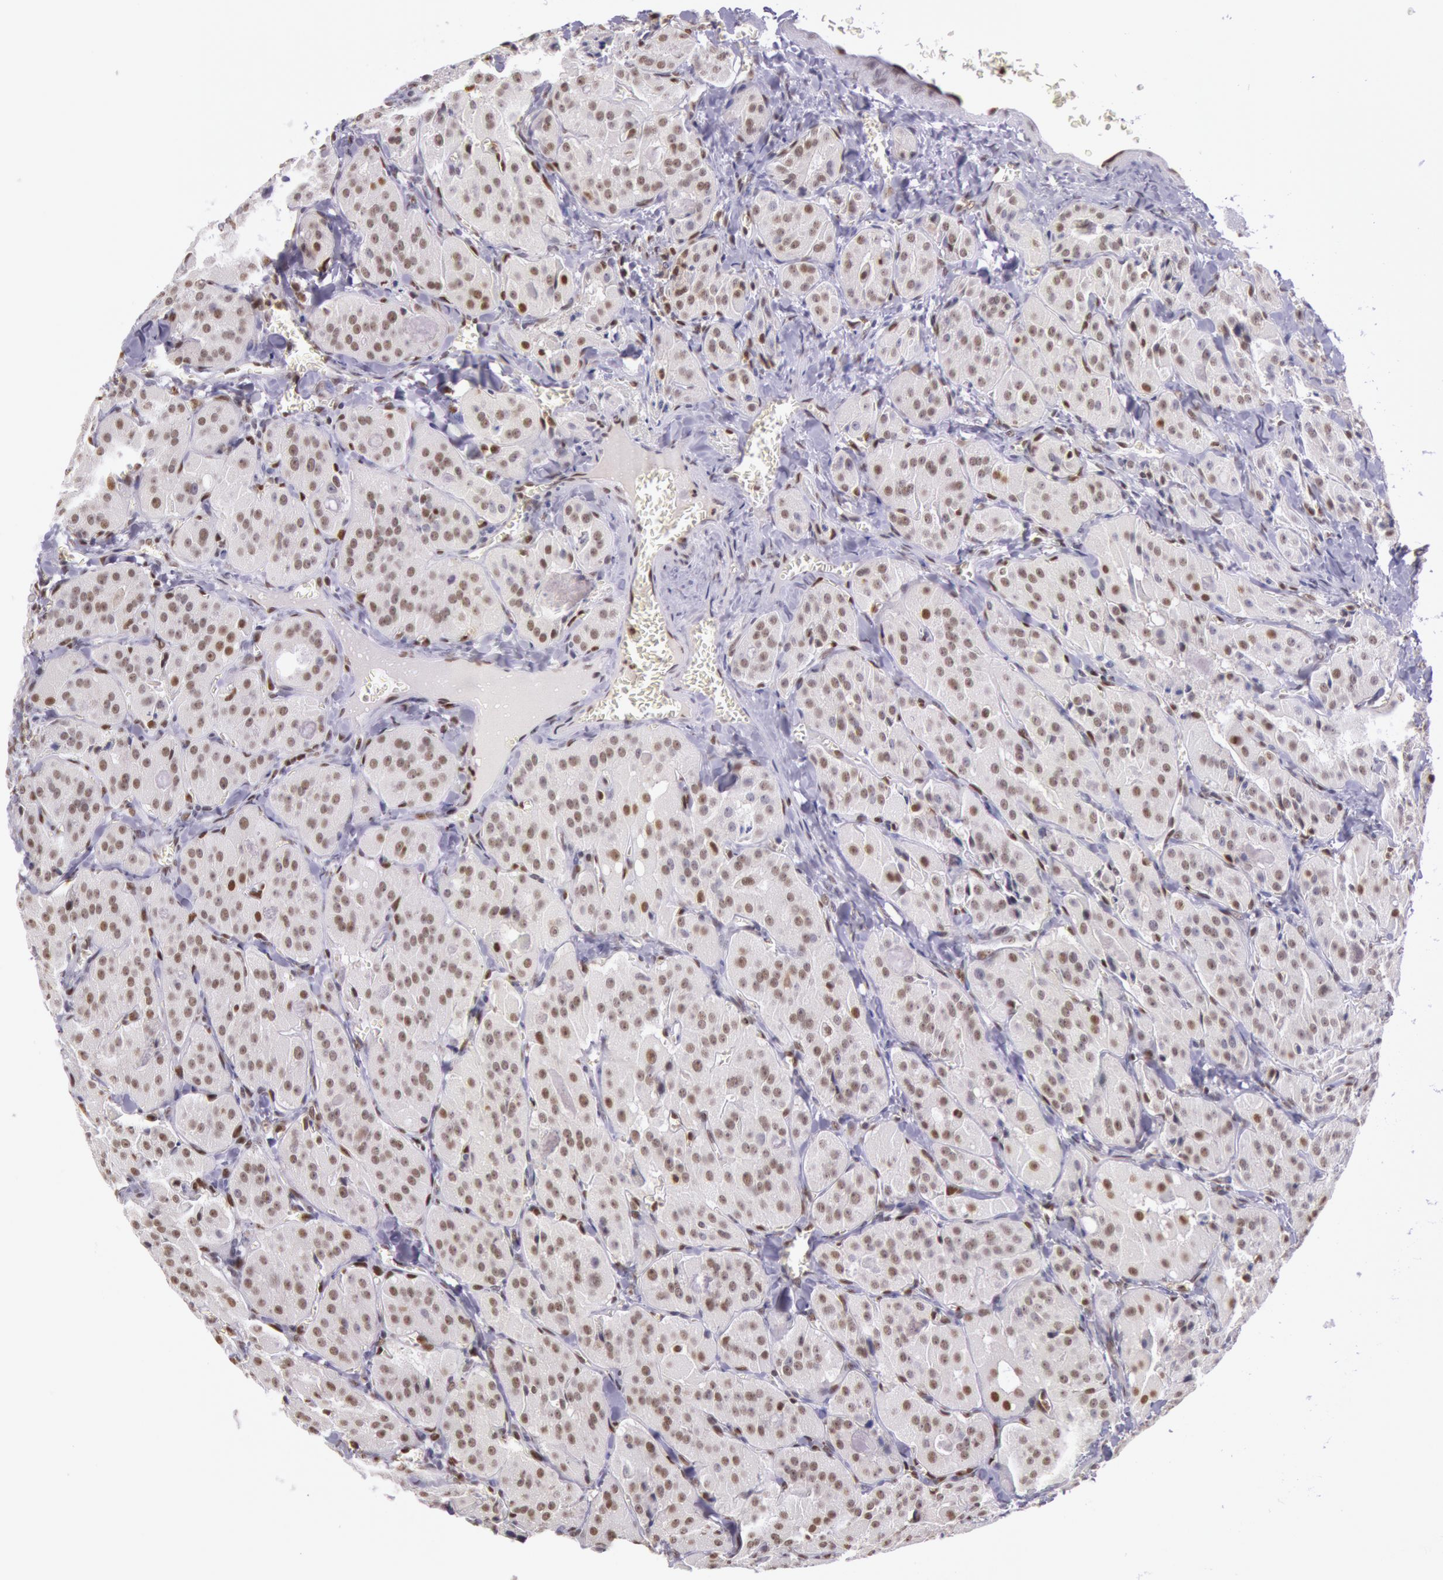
{"staining": {"intensity": "moderate", "quantity": "25%-75%", "location": "nuclear"}, "tissue": "thyroid cancer", "cell_type": "Tumor cells", "image_type": "cancer", "snomed": [{"axis": "morphology", "description": "Carcinoma, NOS"}, {"axis": "topography", "description": "Thyroid gland"}], "caption": "Protein expression analysis of human thyroid carcinoma reveals moderate nuclear staining in about 25%-75% of tumor cells. Using DAB (brown) and hematoxylin (blue) stains, captured at high magnification using brightfield microscopy.", "gene": "ESS2", "patient": {"sex": "male", "age": 76}}